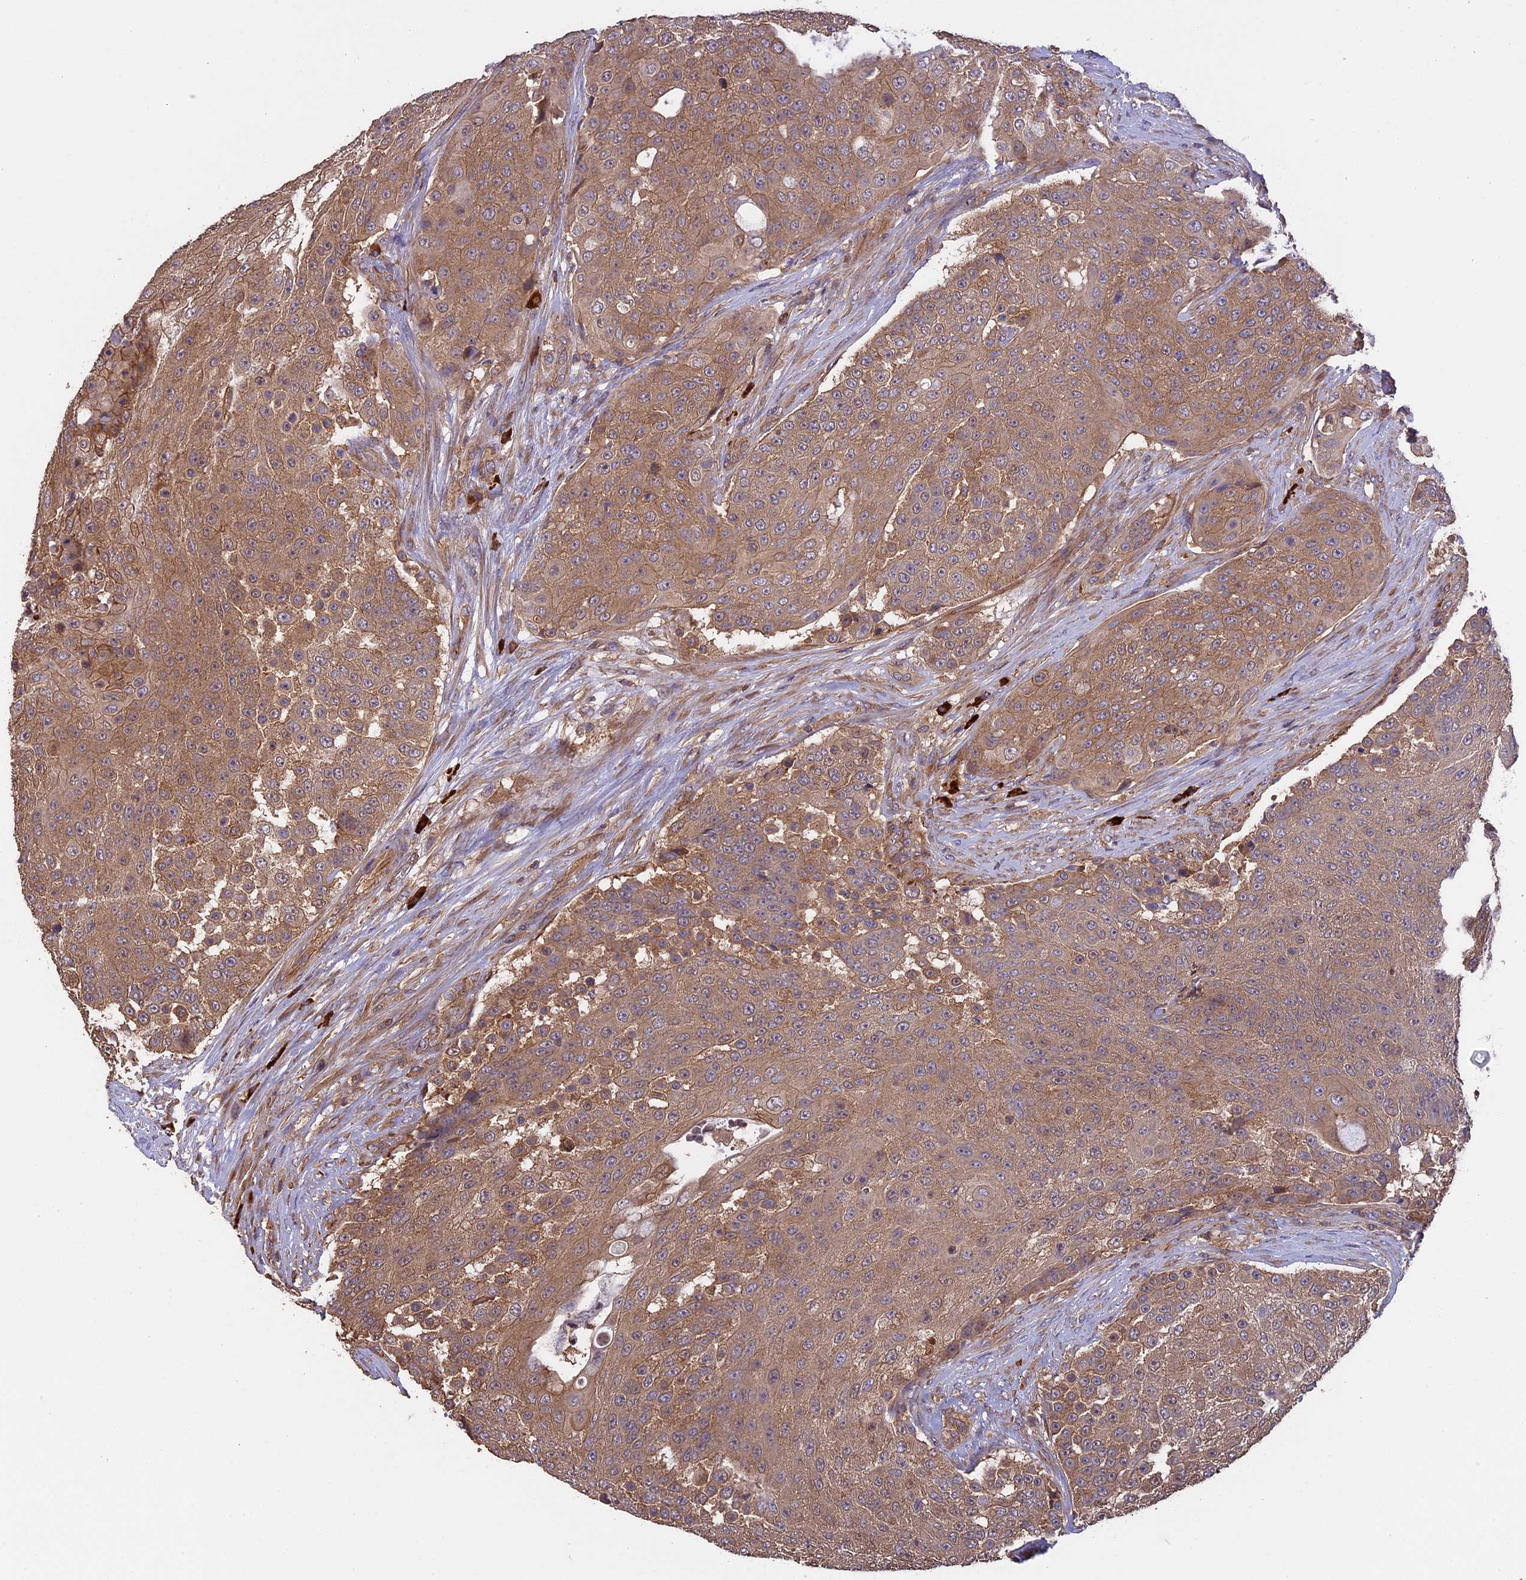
{"staining": {"intensity": "moderate", "quantity": ">75%", "location": "cytoplasmic/membranous"}, "tissue": "urothelial cancer", "cell_type": "Tumor cells", "image_type": "cancer", "snomed": [{"axis": "morphology", "description": "Urothelial carcinoma, High grade"}, {"axis": "topography", "description": "Urinary bladder"}], "caption": "The photomicrograph exhibits immunohistochemical staining of urothelial cancer. There is moderate cytoplasmic/membranous positivity is appreciated in approximately >75% of tumor cells.", "gene": "GAS8", "patient": {"sex": "female", "age": 63}}